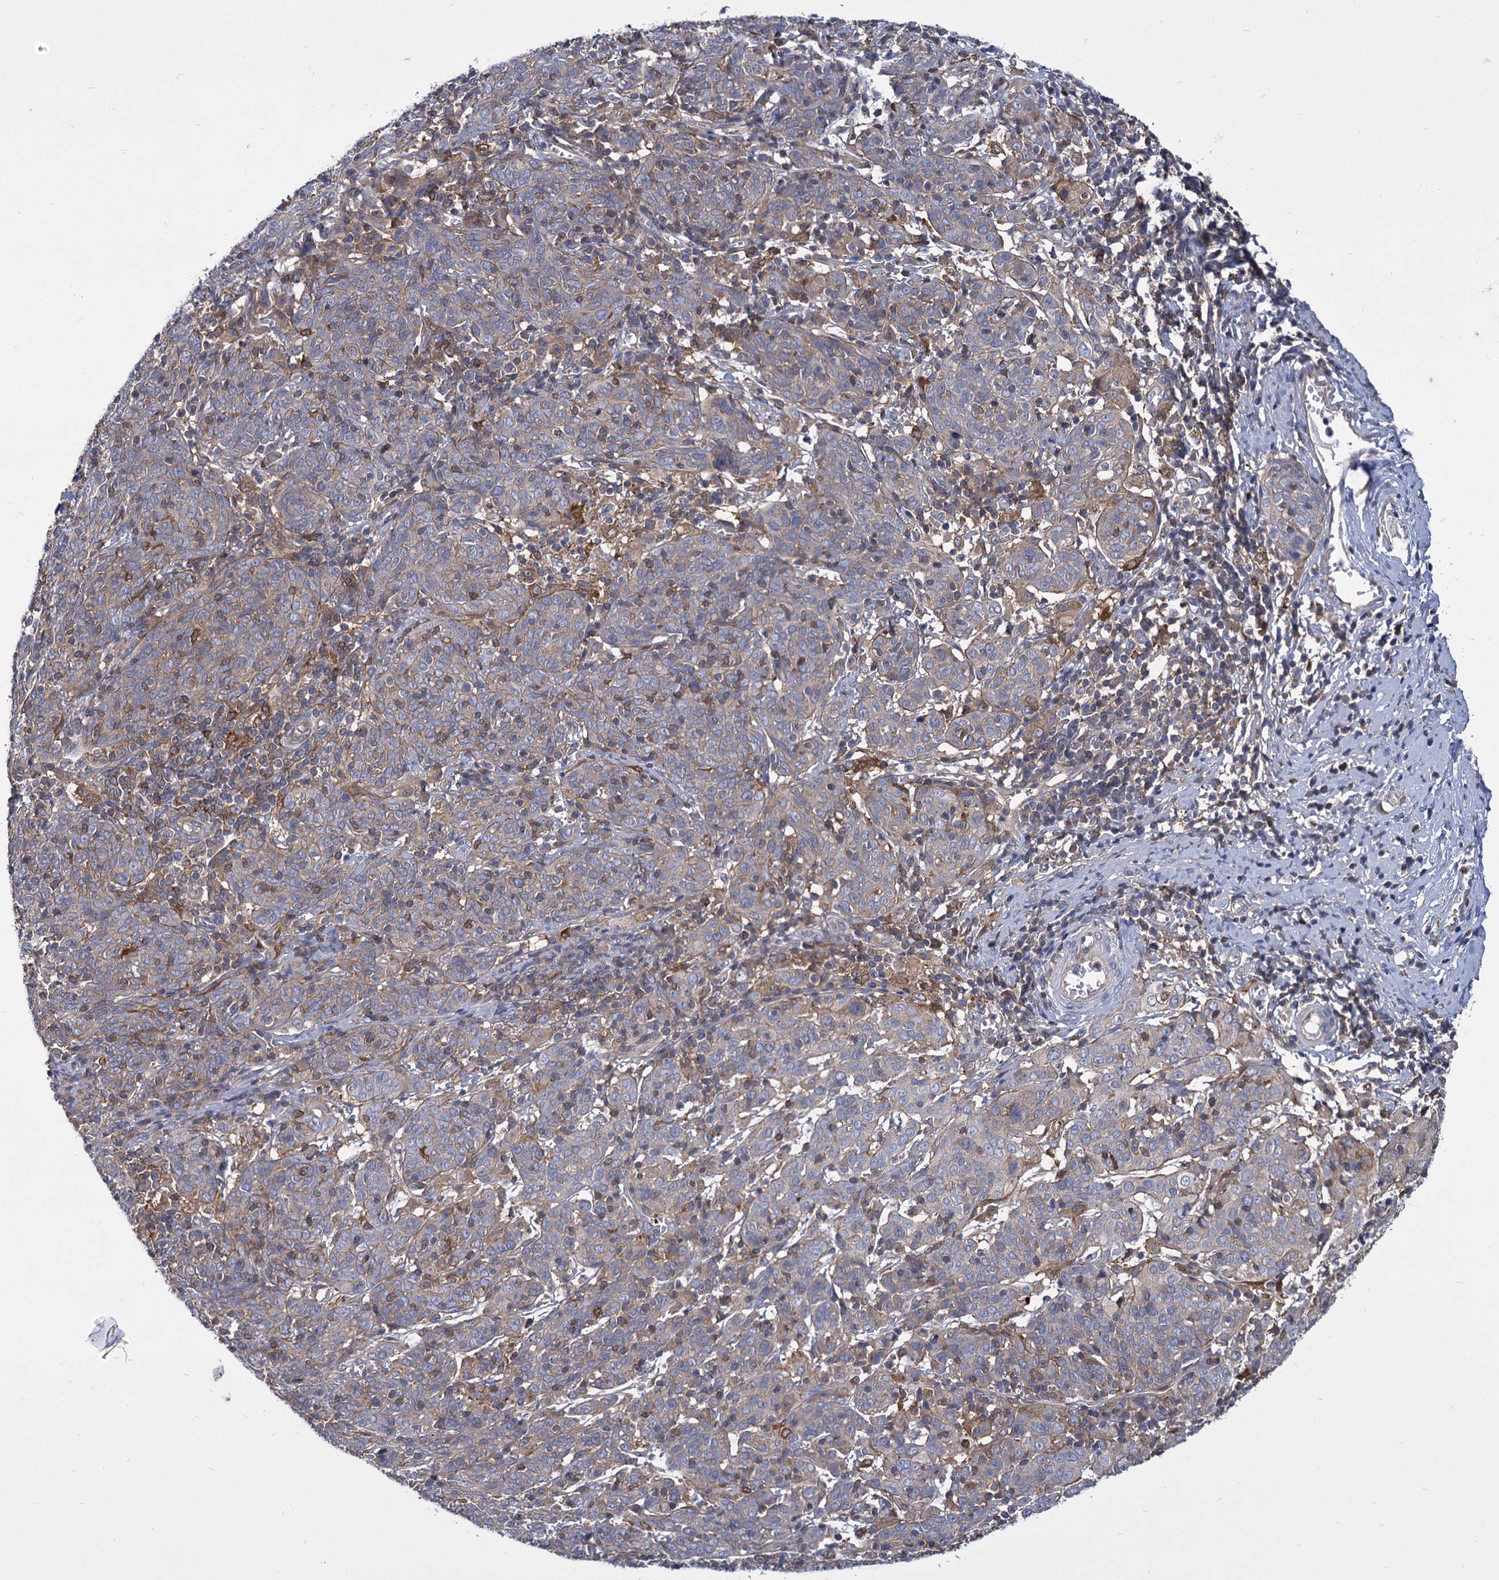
{"staining": {"intensity": "weak", "quantity": "<25%", "location": "cytoplasmic/membranous"}, "tissue": "cervical cancer", "cell_type": "Tumor cells", "image_type": "cancer", "snomed": [{"axis": "morphology", "description": "Squamous cell carcinoma, NOS"}, {"axis": "topography", "description": "Cervix"}], "caption": "The micrograph displays no staining of tumor cells in squamous cell carcinoma (cervical). The staining is performed using DAB (3,3'-diaminobenzidine) brown chromogen with nuclei counter-stained in using hematoxylin.", "gene": "GCLC", "patient": {"sex": "female", "age": 67}}